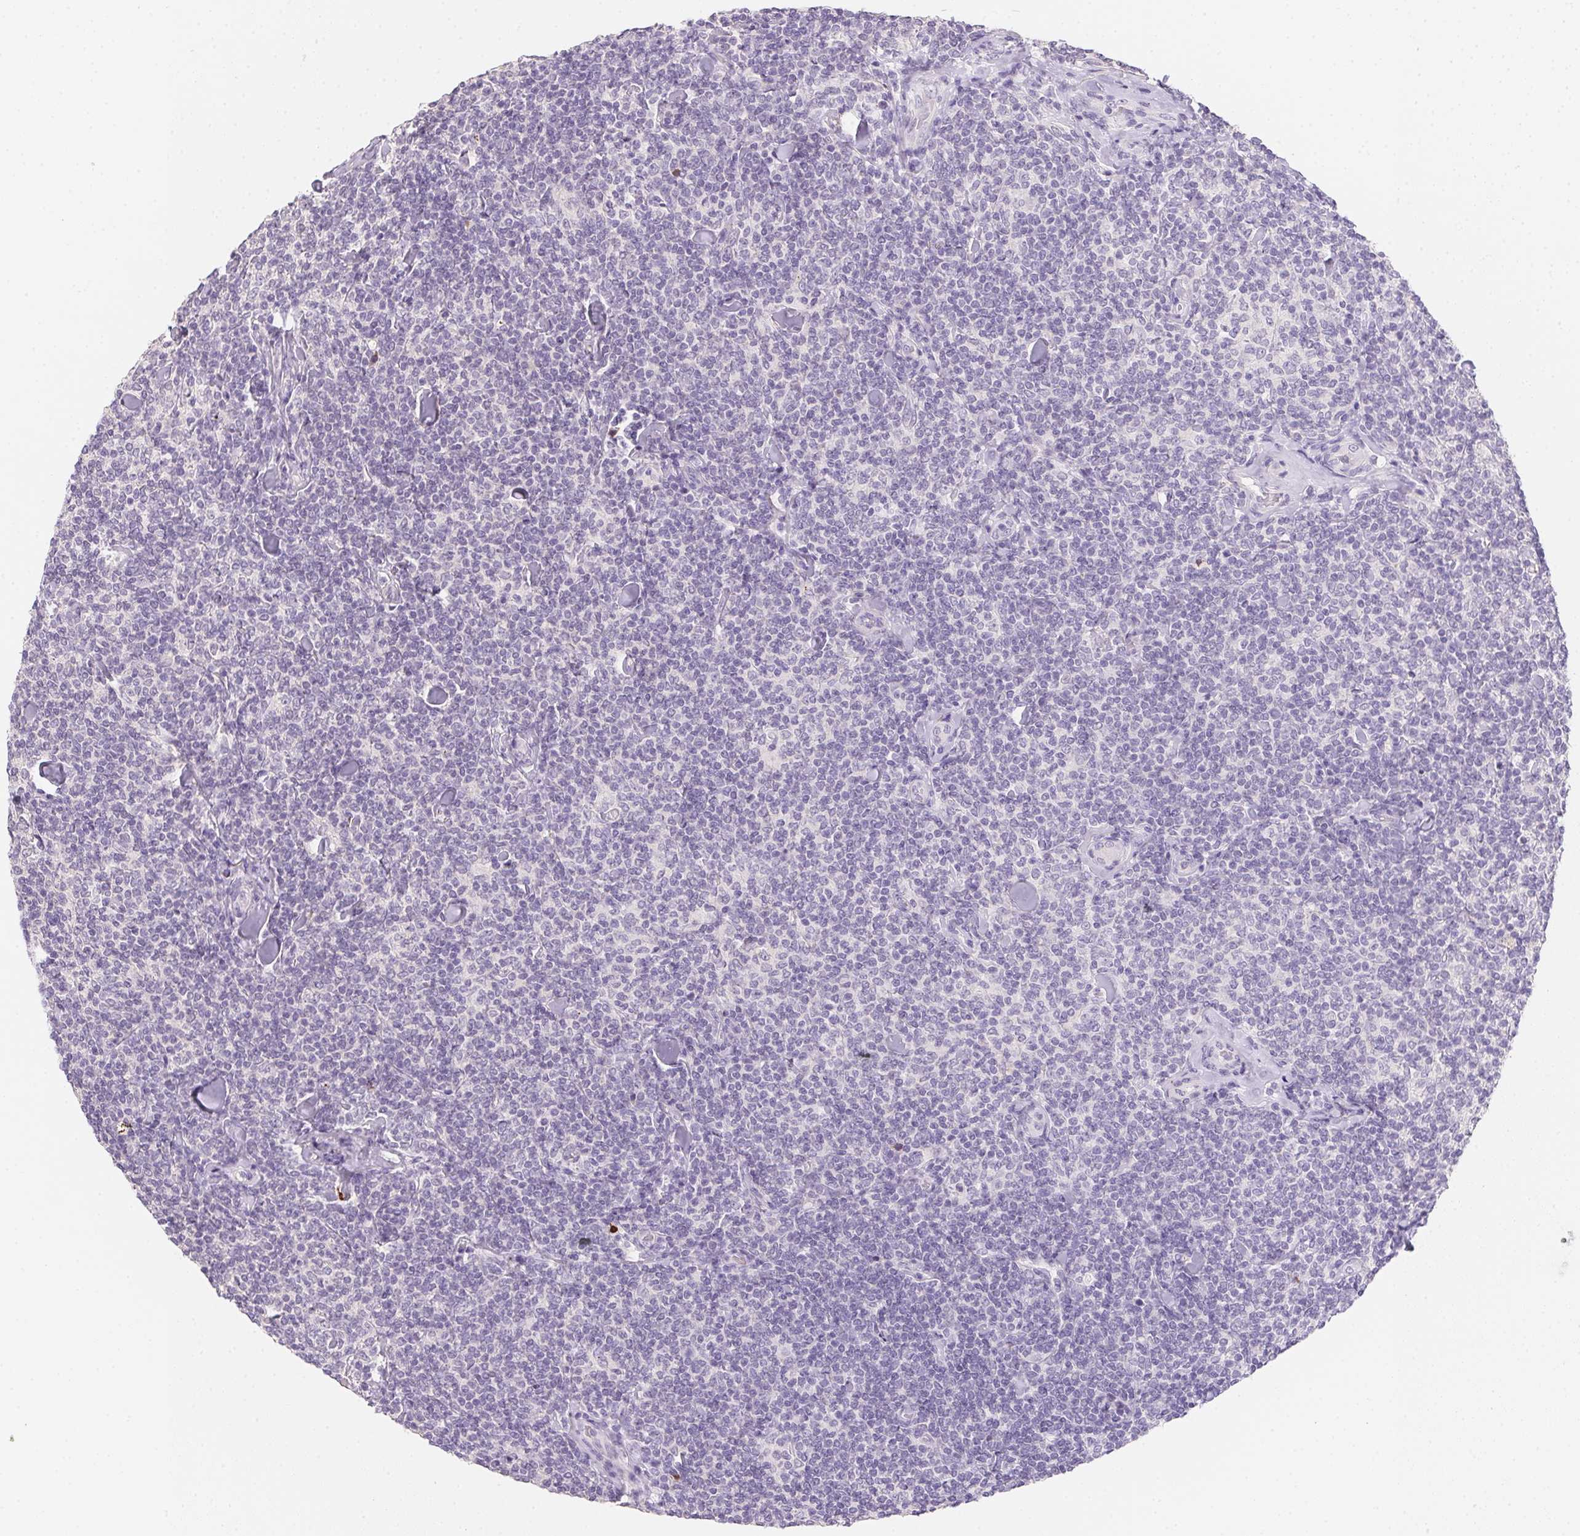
{"staining": {"intensity": "negative", "quantity": "none", "location": "none"}, "tissue": "lymphoma", "cell_type": "Tumor cells", "image_type": "cancer", "snomed": [{"axis": "morphology", "description": "Malignant lymphoma, non-Hodgkin's type, Low grade"}, {"axis": "topography", "description": "Lymph node"}], "caption": "A high-resolution histopathology image shows IHC staining of malignant lymphoma, non-Hodgkin's type (low-grade), which reveals no significant expression in tumor cells. (Brightfield microscopy of DAB IHC at high magnification).", "gene": "MYL4", "patient": {"sex": "female", "age": 56}}